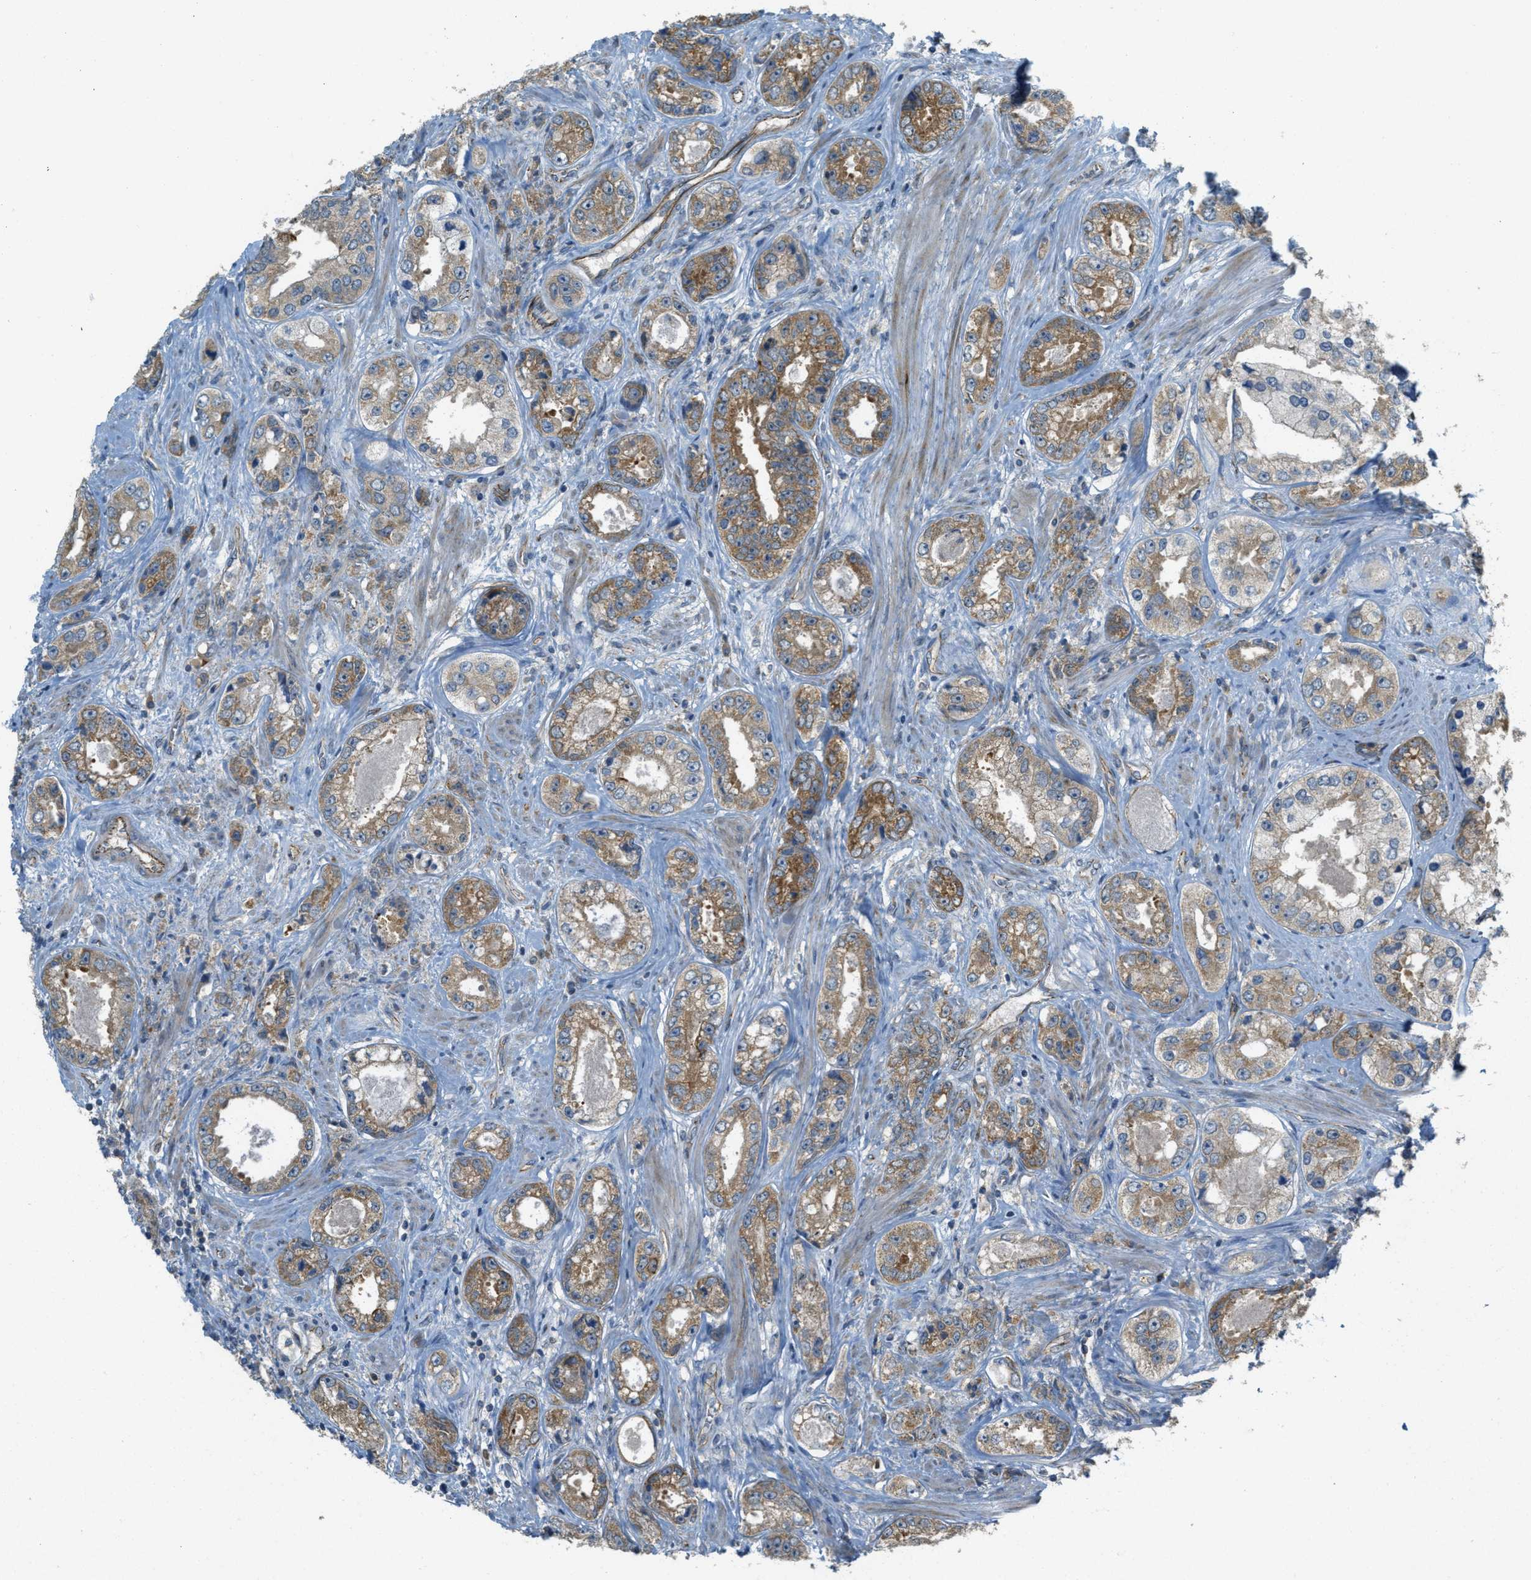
{"staining": {"intensity": "moderate", "quantity": "25%-75%", "location": "cytoplasmic/membranous"}, "tissue": "prostate cancer", "cell_type": "Tumor cells", "image_type": "cancer", "snomed": [{"axis": "morphology", "description": "Adenocarcinoma, High grade"}, {"axis": "topography", "description": "Prostate"}], "caption": "A brown stain highlights moderate cytoplasmic/membranous positivity of a protein in prostate adenocarcinoma (high-grade) tumor cells.", "gene": "JCAD", "patient": {"sex": "male", "age": 61}}